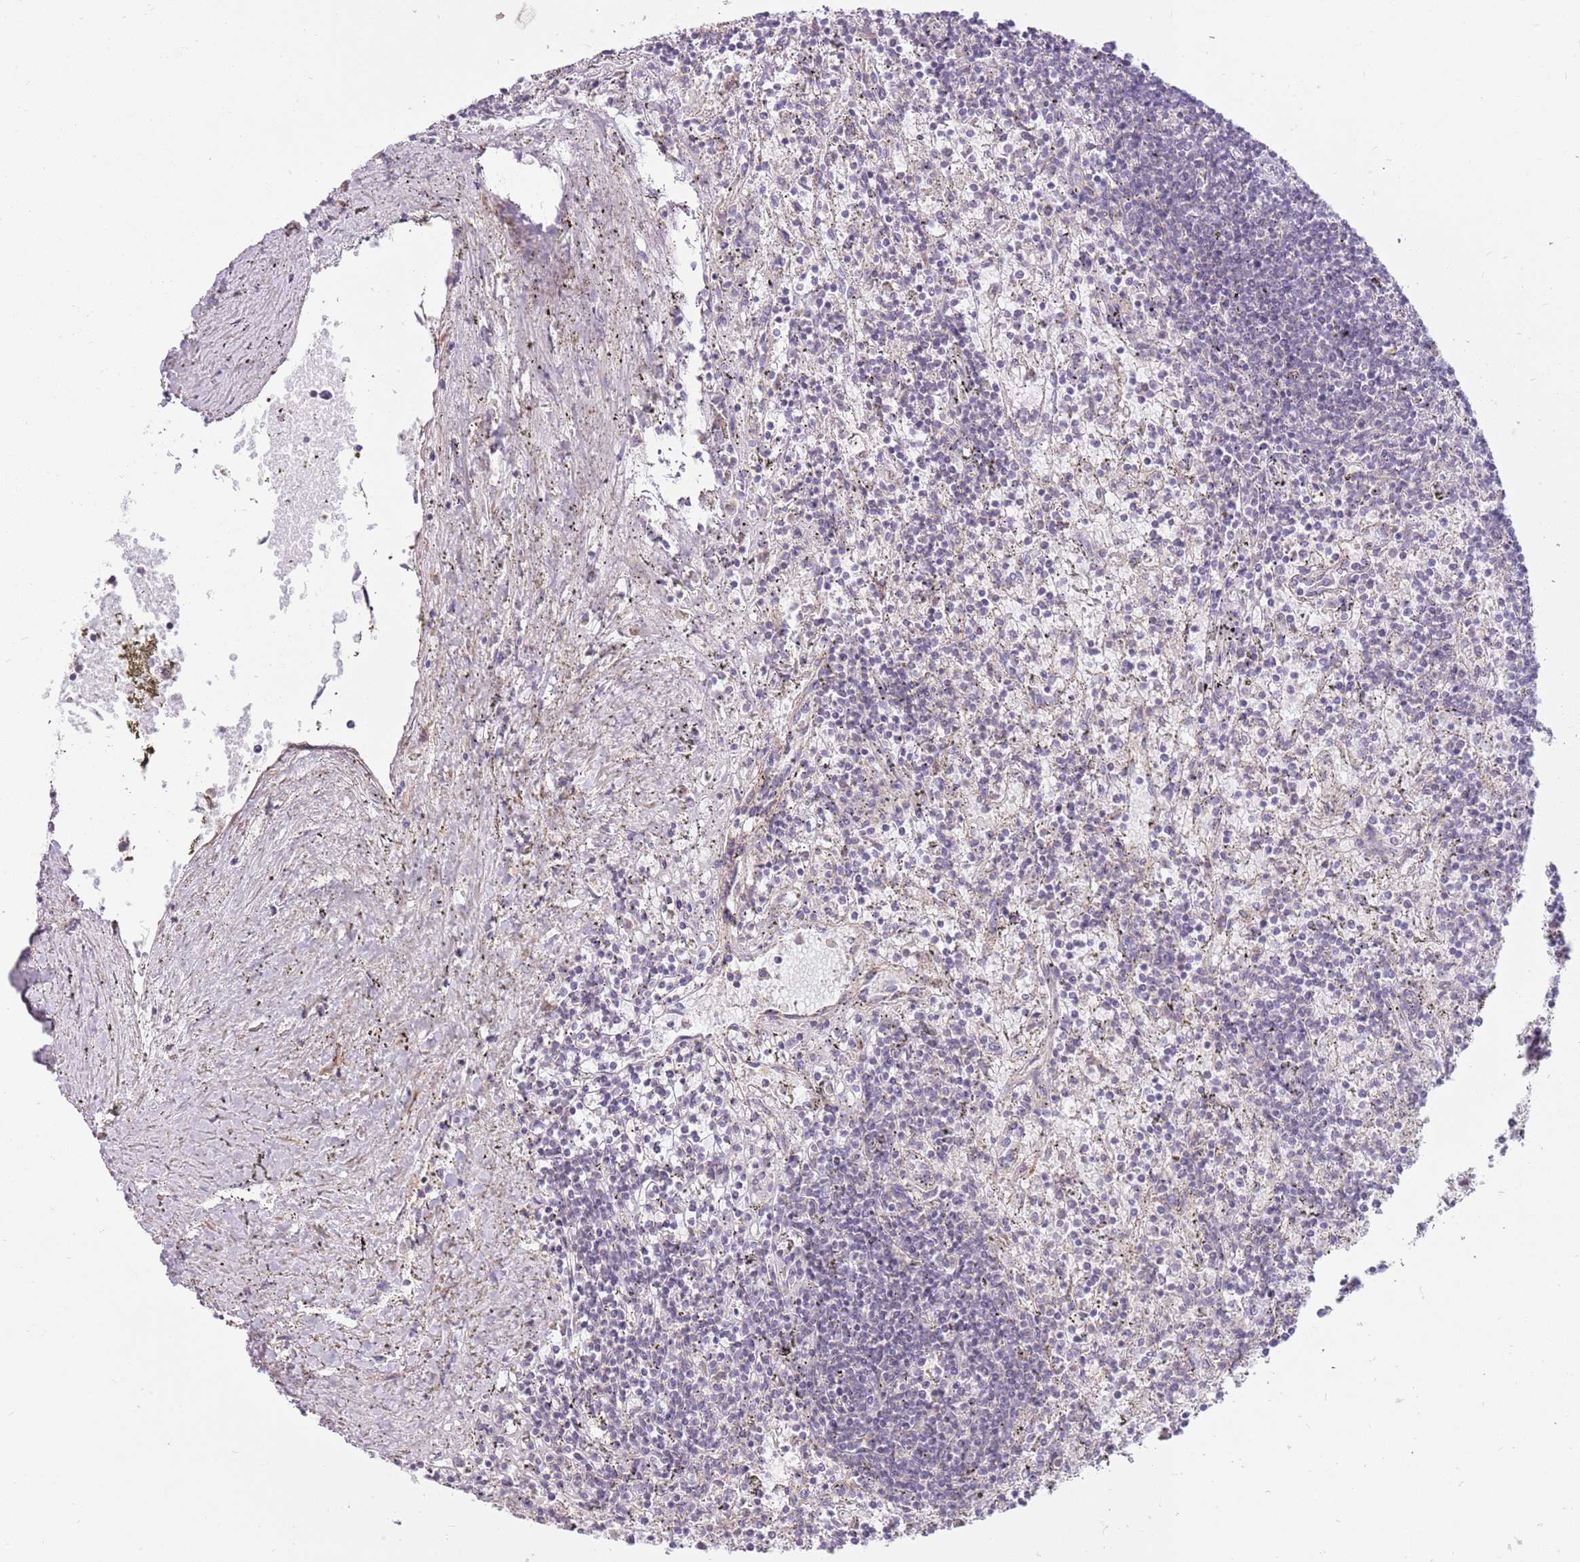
{"staining": {"intensity": "negative", "quantity": "none", "location": "none"}, "tissue": "lymphoma", "cell_type": "Tumor cells", "image_type": "cancer", "snomed": [{"axis": "morphology", "description": "Malignant lymphoma, non-Hodgkin's type, Low grade"}, {"axis": "topography", "description": "Spleen"}], "caption": "This is an IHC photomicrograph of human lymphoma. There is no positivity in tumor cells.", "gene": "SPATA31D1", "patient": {"sex": "male", "age": 76}}